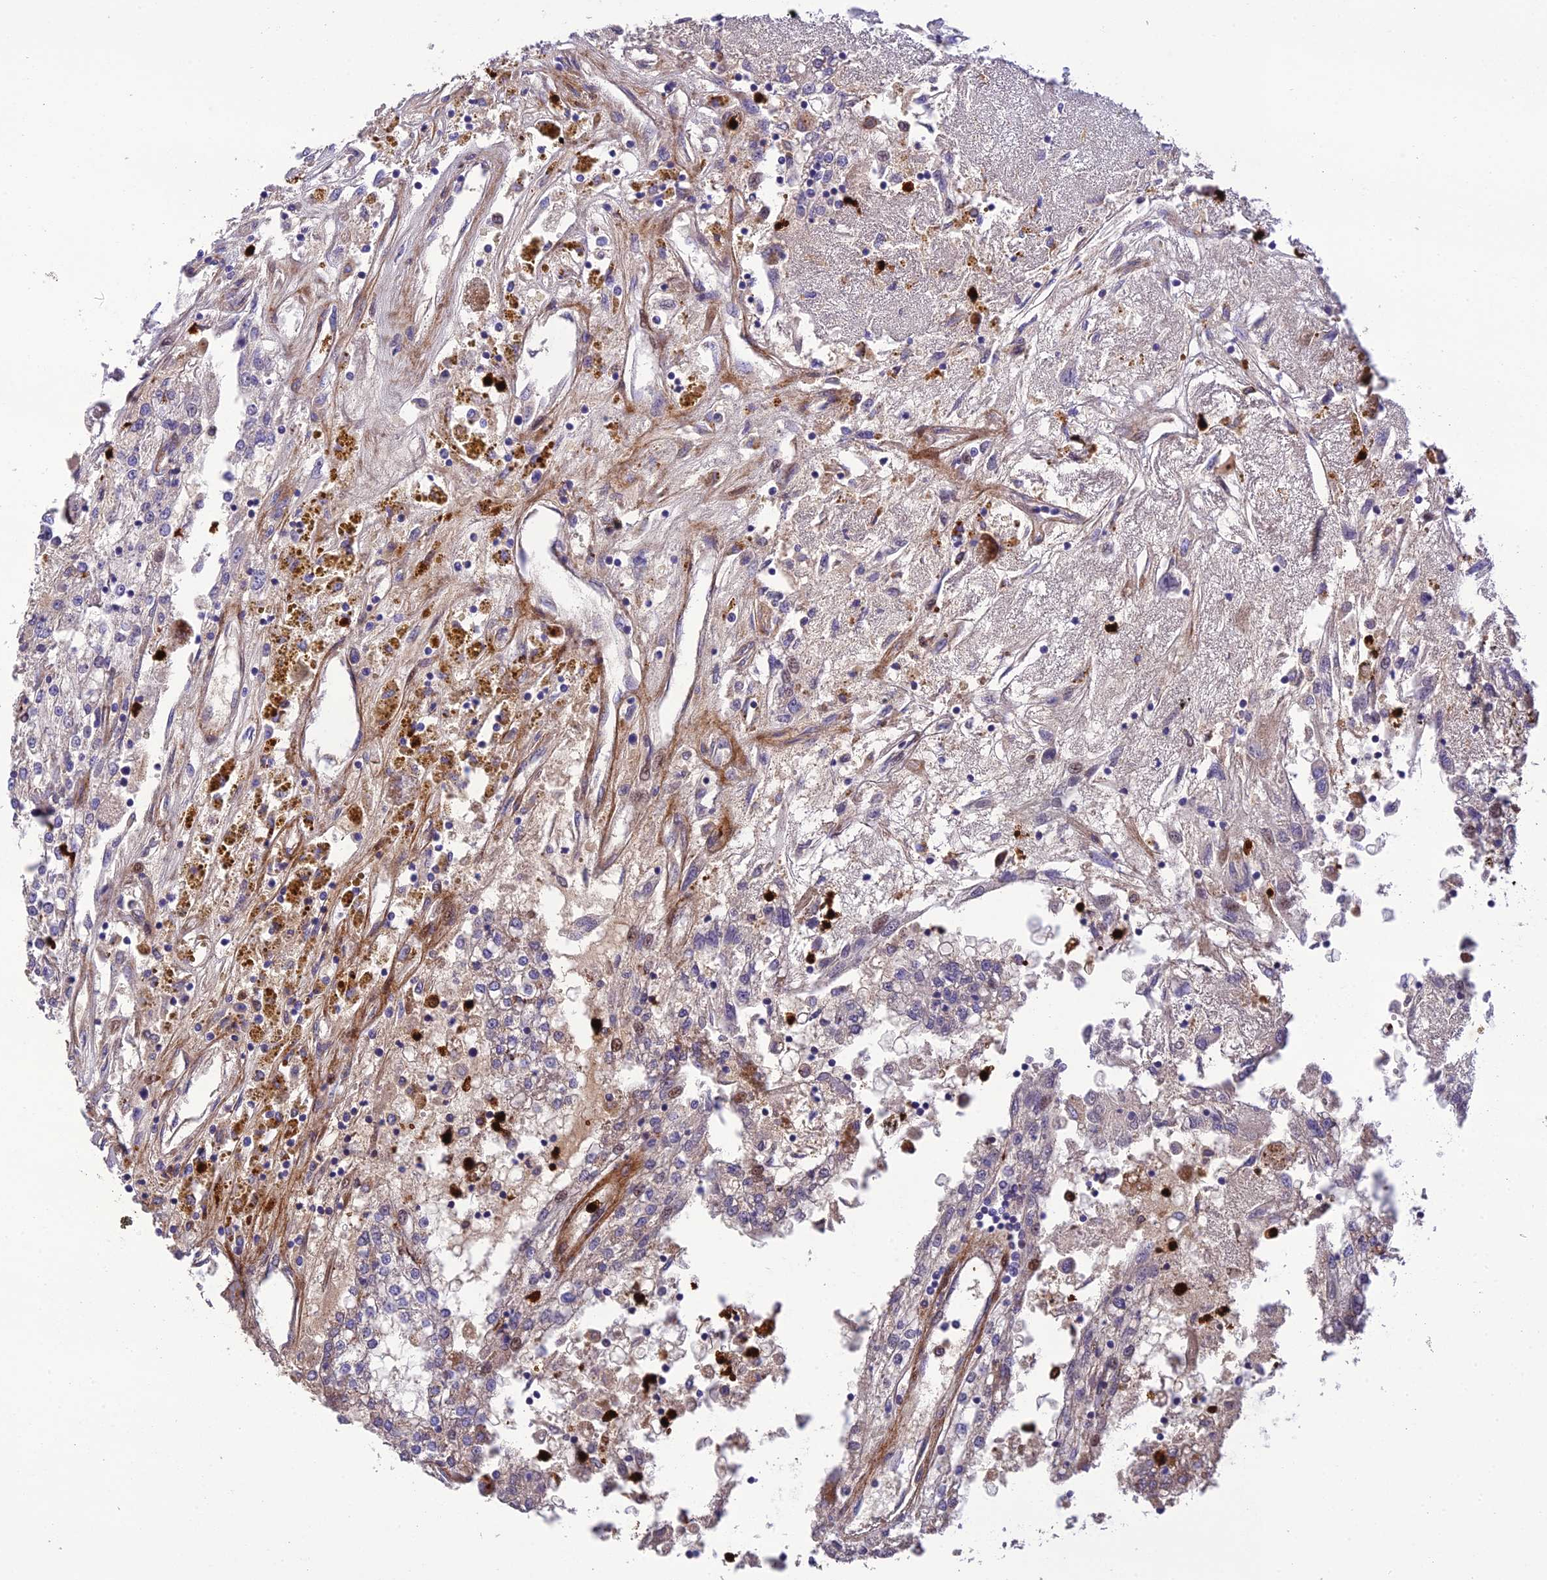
{"staining": {"intensity": "weak", "quantity": "<25%", "location": "nuclear"}, "tissue": "renal cancer", "cell_type": "Tumor cells", "image_type": "cancer", "snomed": [{"axis": "morphology", "description": "Adenocarcinoma, NOS"}, {"axis": "topography", "description": "Kidney"}], "caption": "High power microscopy photomicrograph of an immunohistochemistry histopathology image of renal adenocarcinoma, revealing no significant staining in tumor cells.", "gene": "CPSF4L", "patient": {"sex": "female", "age": 52}}